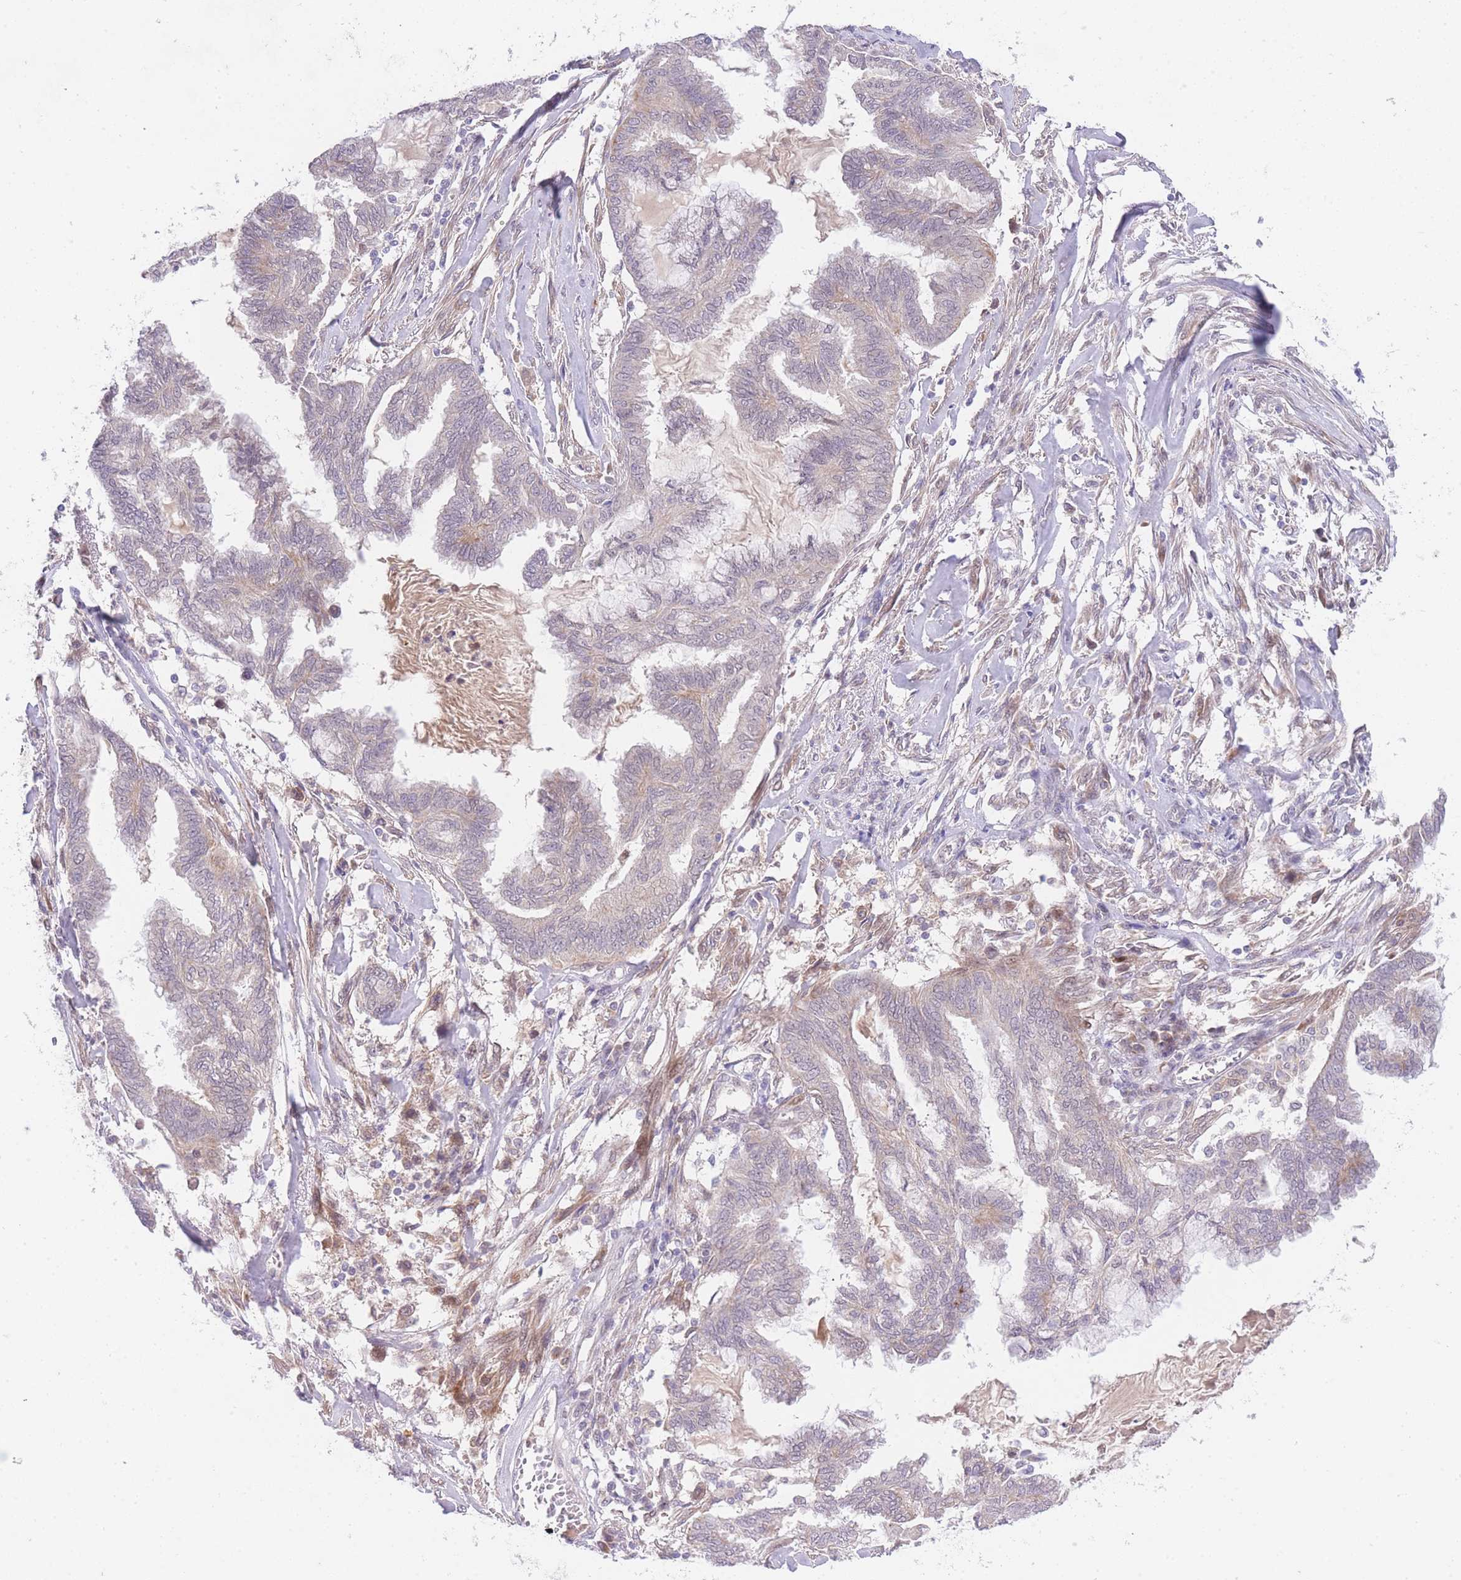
{"staining": {"intensity": "negative", "quantity": "none", "location": "none"}, "tissue": "endometrial cancer", "cell_type": "Tumor cells", "image_type": "cancer", "snomed": [{"axis": "morphology", "description": "Adenocarcinoma, NOS"}, {"axis": "topography", "description": "Endometrium"}], "caption": "DAB immunohistochemical staining of human endometrial cancer (adenocarcinoma) reveals no significant staining in tumor cells.", "gene": "SLC25A33", "patient": {"sex": "female", "age": 86}}